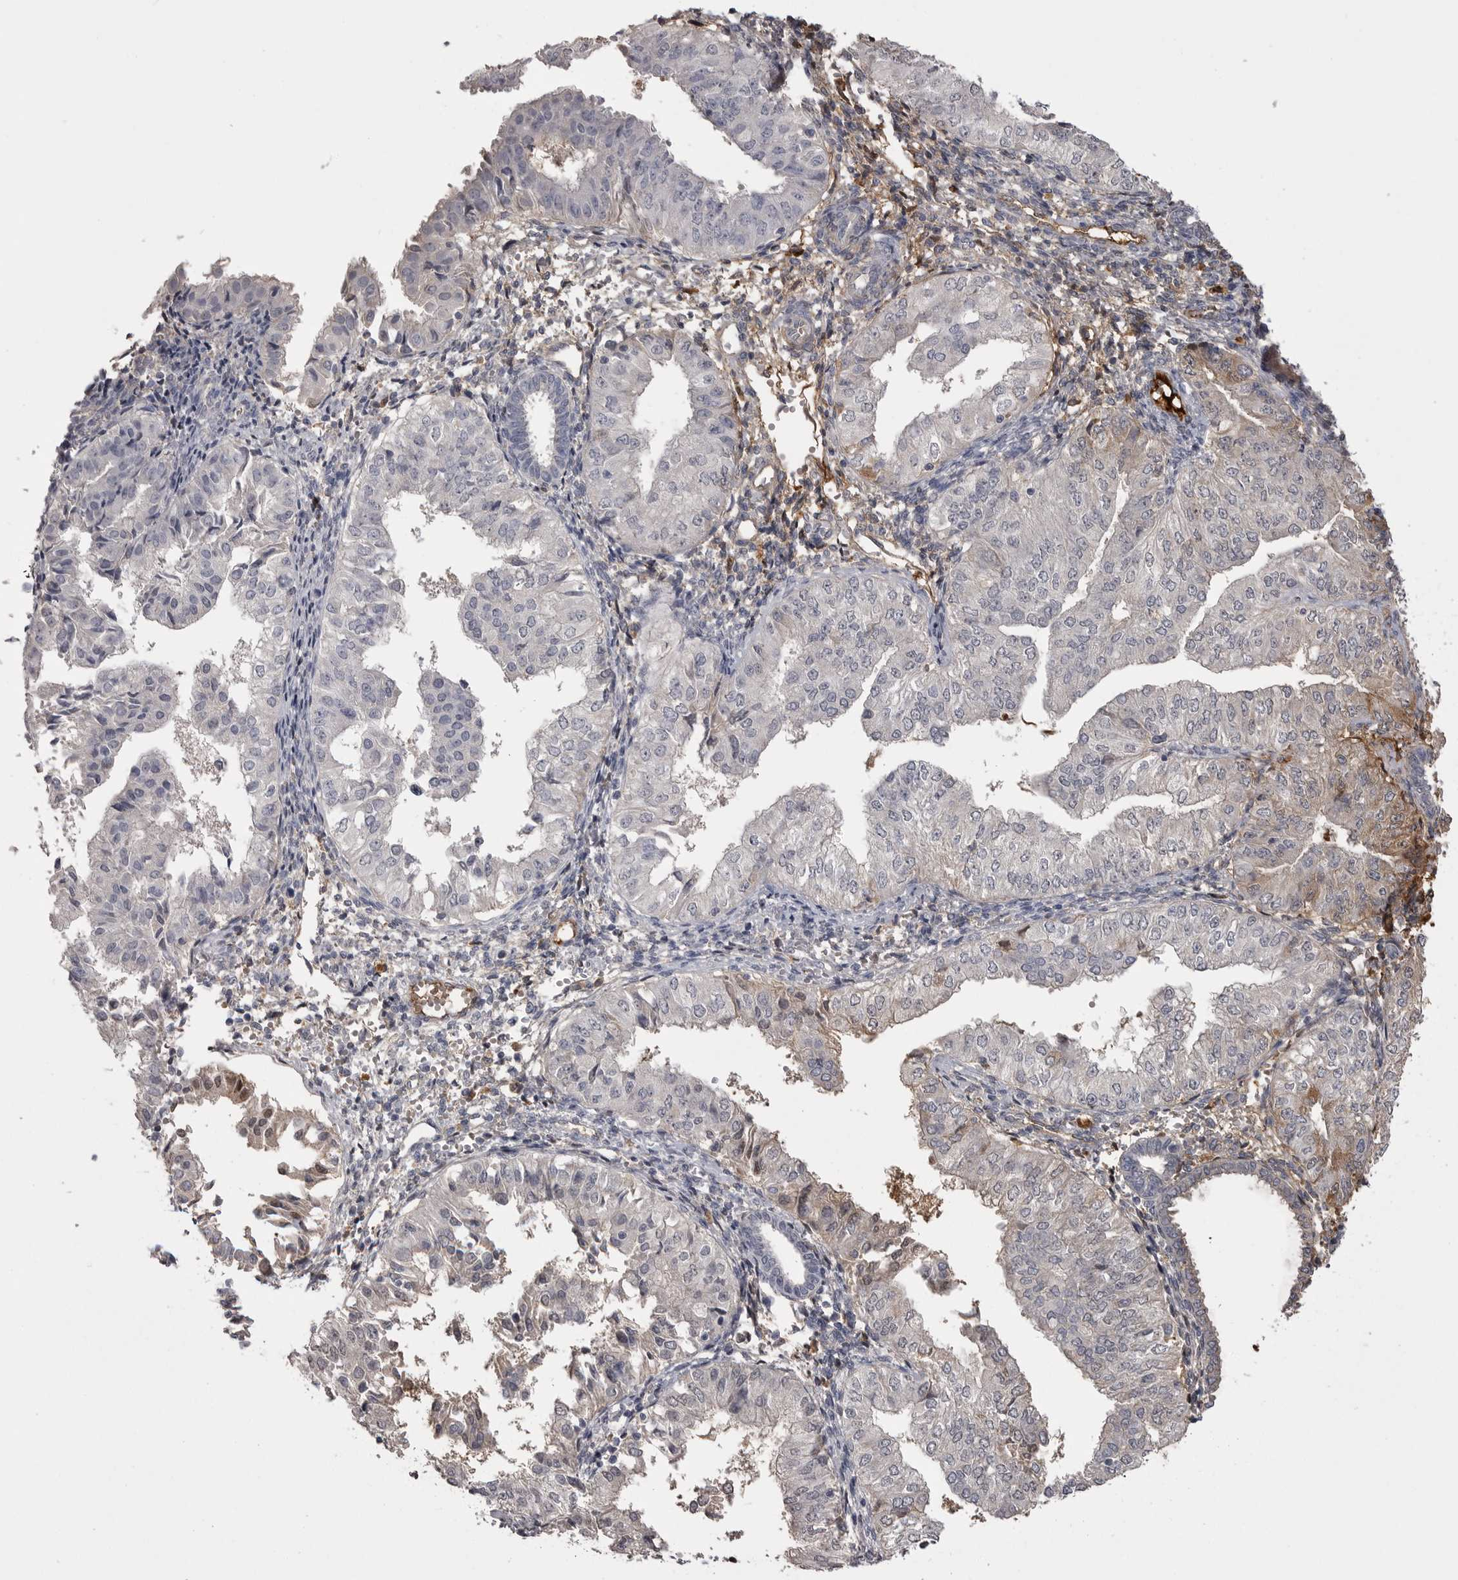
{"staining": {"intensity": "moderate", "quantity": "<25%", "location": "cytoplasmic/membranous"}, "tissue": "endometrial cancer", "cell_type": "Tumor cells", "image_type": "cancer", "snomed": [{"axis": "morphology", "description": "Normal tissue, NOS"}, {"axis": "morphology", "description": "Adenocarcinoma, NOS"}, {"axis": "topography", "description": "Endometrium"}], "caption": "A low amount of moderate cytoplasmic/membranous expression is present in about <25% of tumor cells in endometrial cancer tissue. Nuclei are stained in blue.", "gene": "AHSG", "patient": {"sex": "female", "age": 53}}